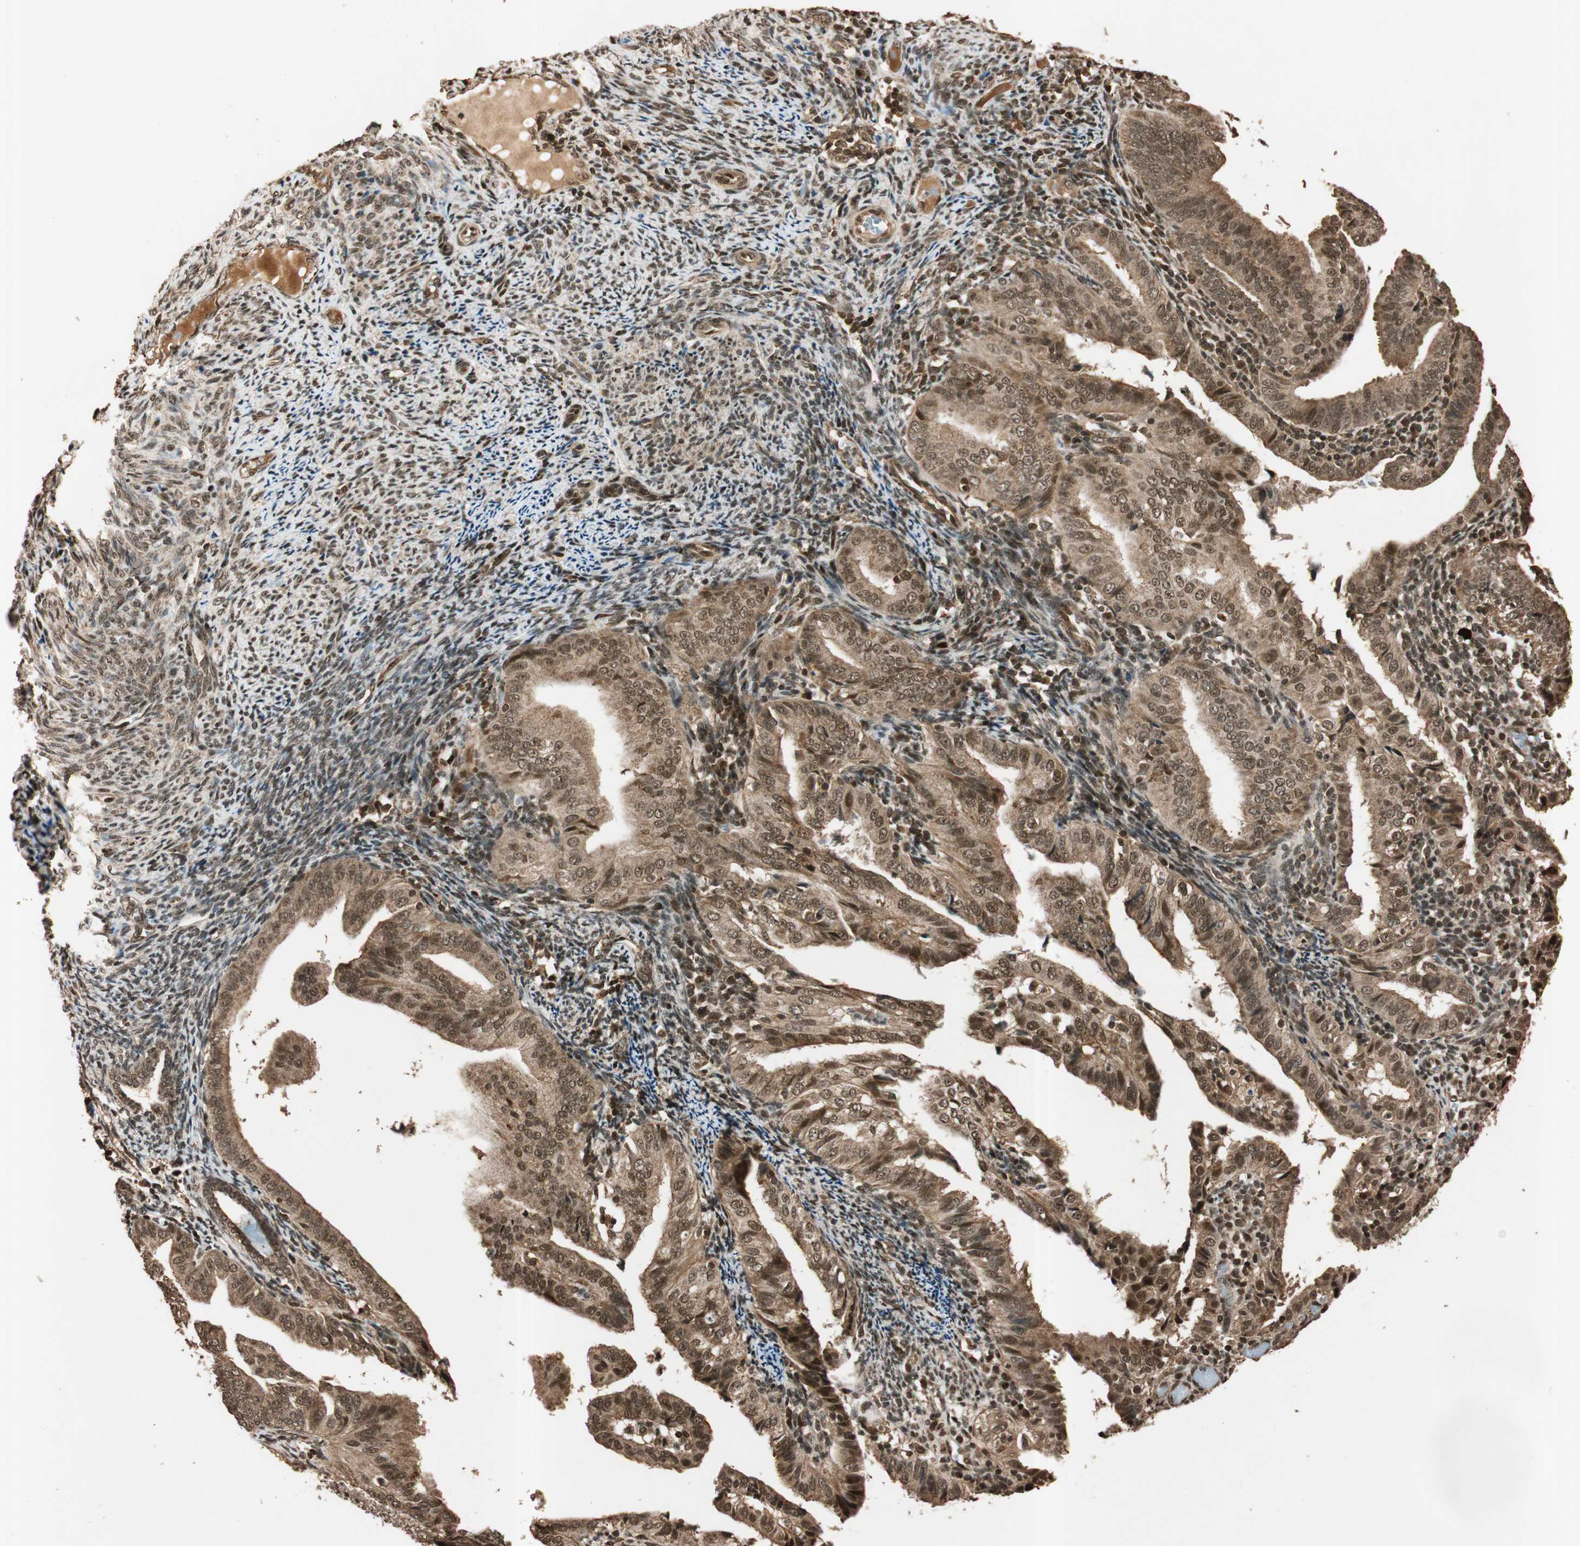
{"staining": {"intensity": "moderate", "quantity": ">75%", "location": "cytoplasmic/membranous"}, "tissue": "endometrial cancer", "cell_type": "Tumor cells", "image_type": "cancer", "snomed": [{"axis": "morphology", "description": "Adenocarcinoma, NOS"}, {"axis": "topography", "description": "Endometrium"}], "caption": "A medium amount of moderate cytoplasmic/membranous positivity is present in about >75% of tumor cells in adenocarcinoma (endometrial) tissue.", "gene": "ALKBH5", "patient": {"sex": "female", "age": 58}}